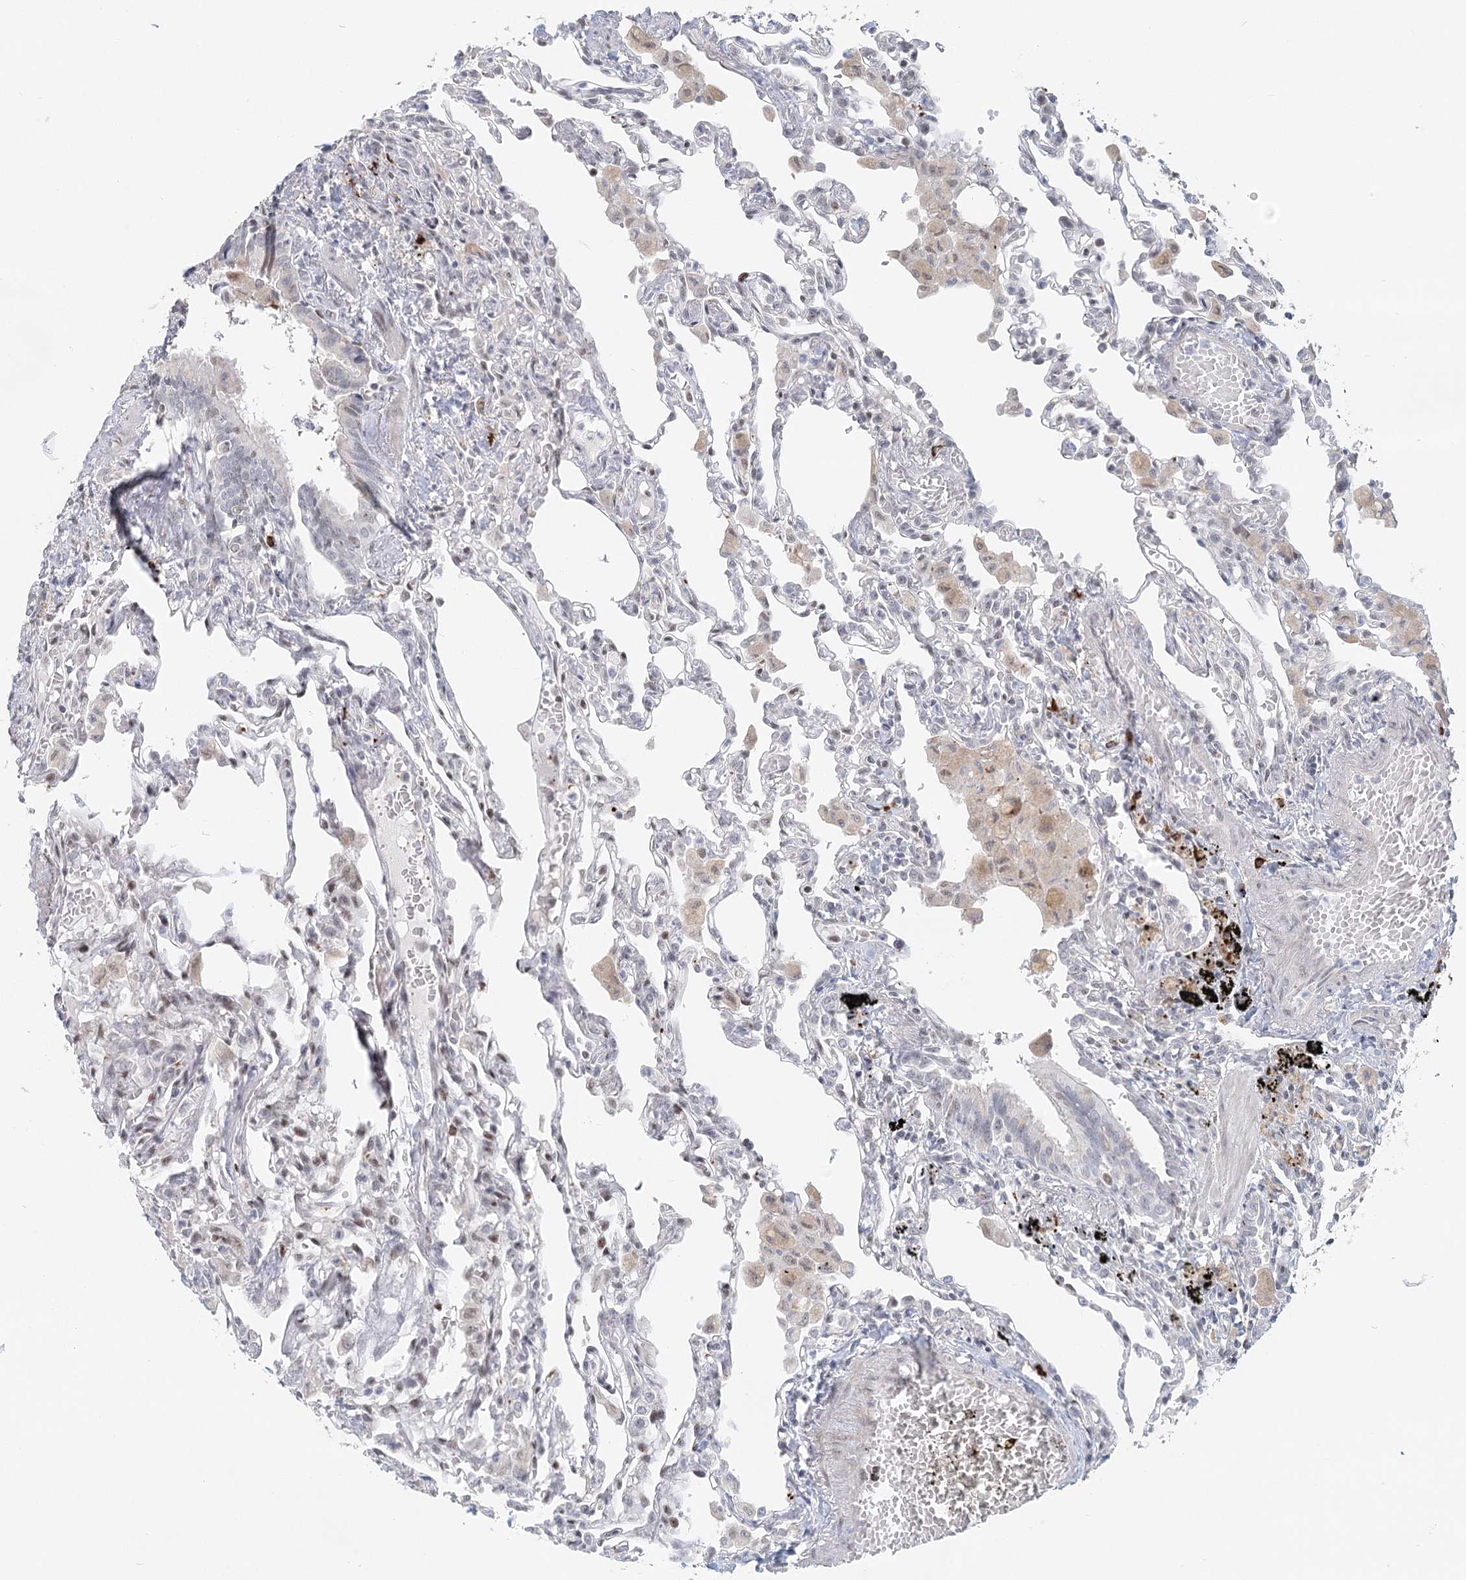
{"staining": {"intensity": "moderate", "quantity": "<25%", "location": "nuclear"}, "tissue": "lung", "cell_type": "Alveolar cells", "image_type": "normal", "snomed": [{"axis": "morphology", "description": "Normal tissue, NOS"}, {"axis": "topography", "description": "Bronchus"}, {"axis": "topography", "description": "Lung"}], "caption": "Immunohistochemical staining of benign human lung demonstrates <25% levels of moderate nuclear protein staining in approximately <25% of alveolar cells.", "gene": "BNIP5", "patient": {"sex": "female", "age": 49}}